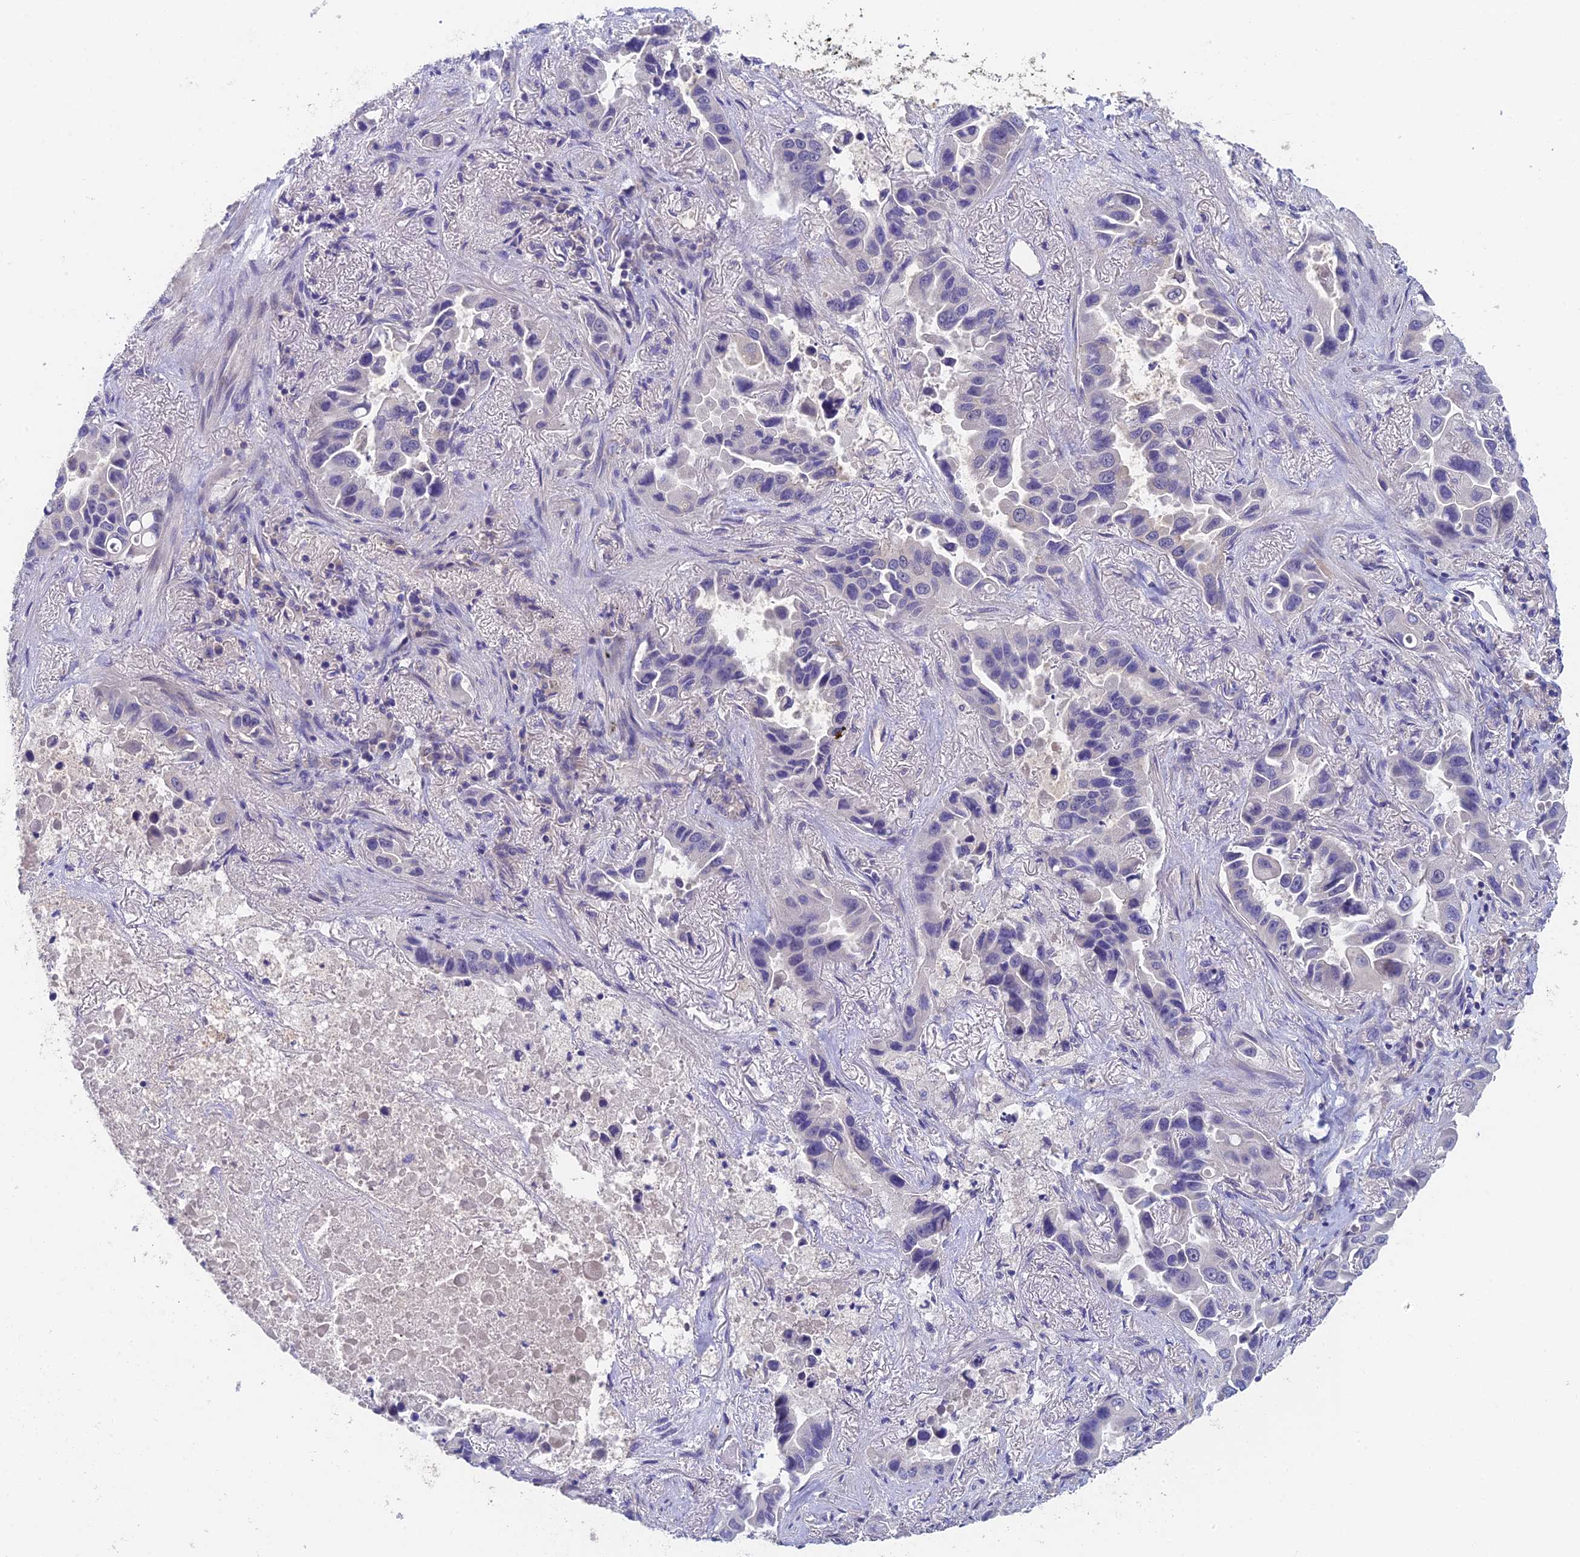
{"staining": {"intensity": "negative", "quantity": "none", "location": "none"}, "tissue": "lung cancer", "cell_type": "Tumor cells", "image_type": "cancer", "snomed": [{"axis": "morphology", "description": "Adenocarcinoma, NOS"}, {"axis": "topography", "description": "Lung"}], "caption": "The image shows no staining of tumor cells in lung cancer.", "gene": "ADAMTS13", "patient": {"sex": "male", "age": 64}}